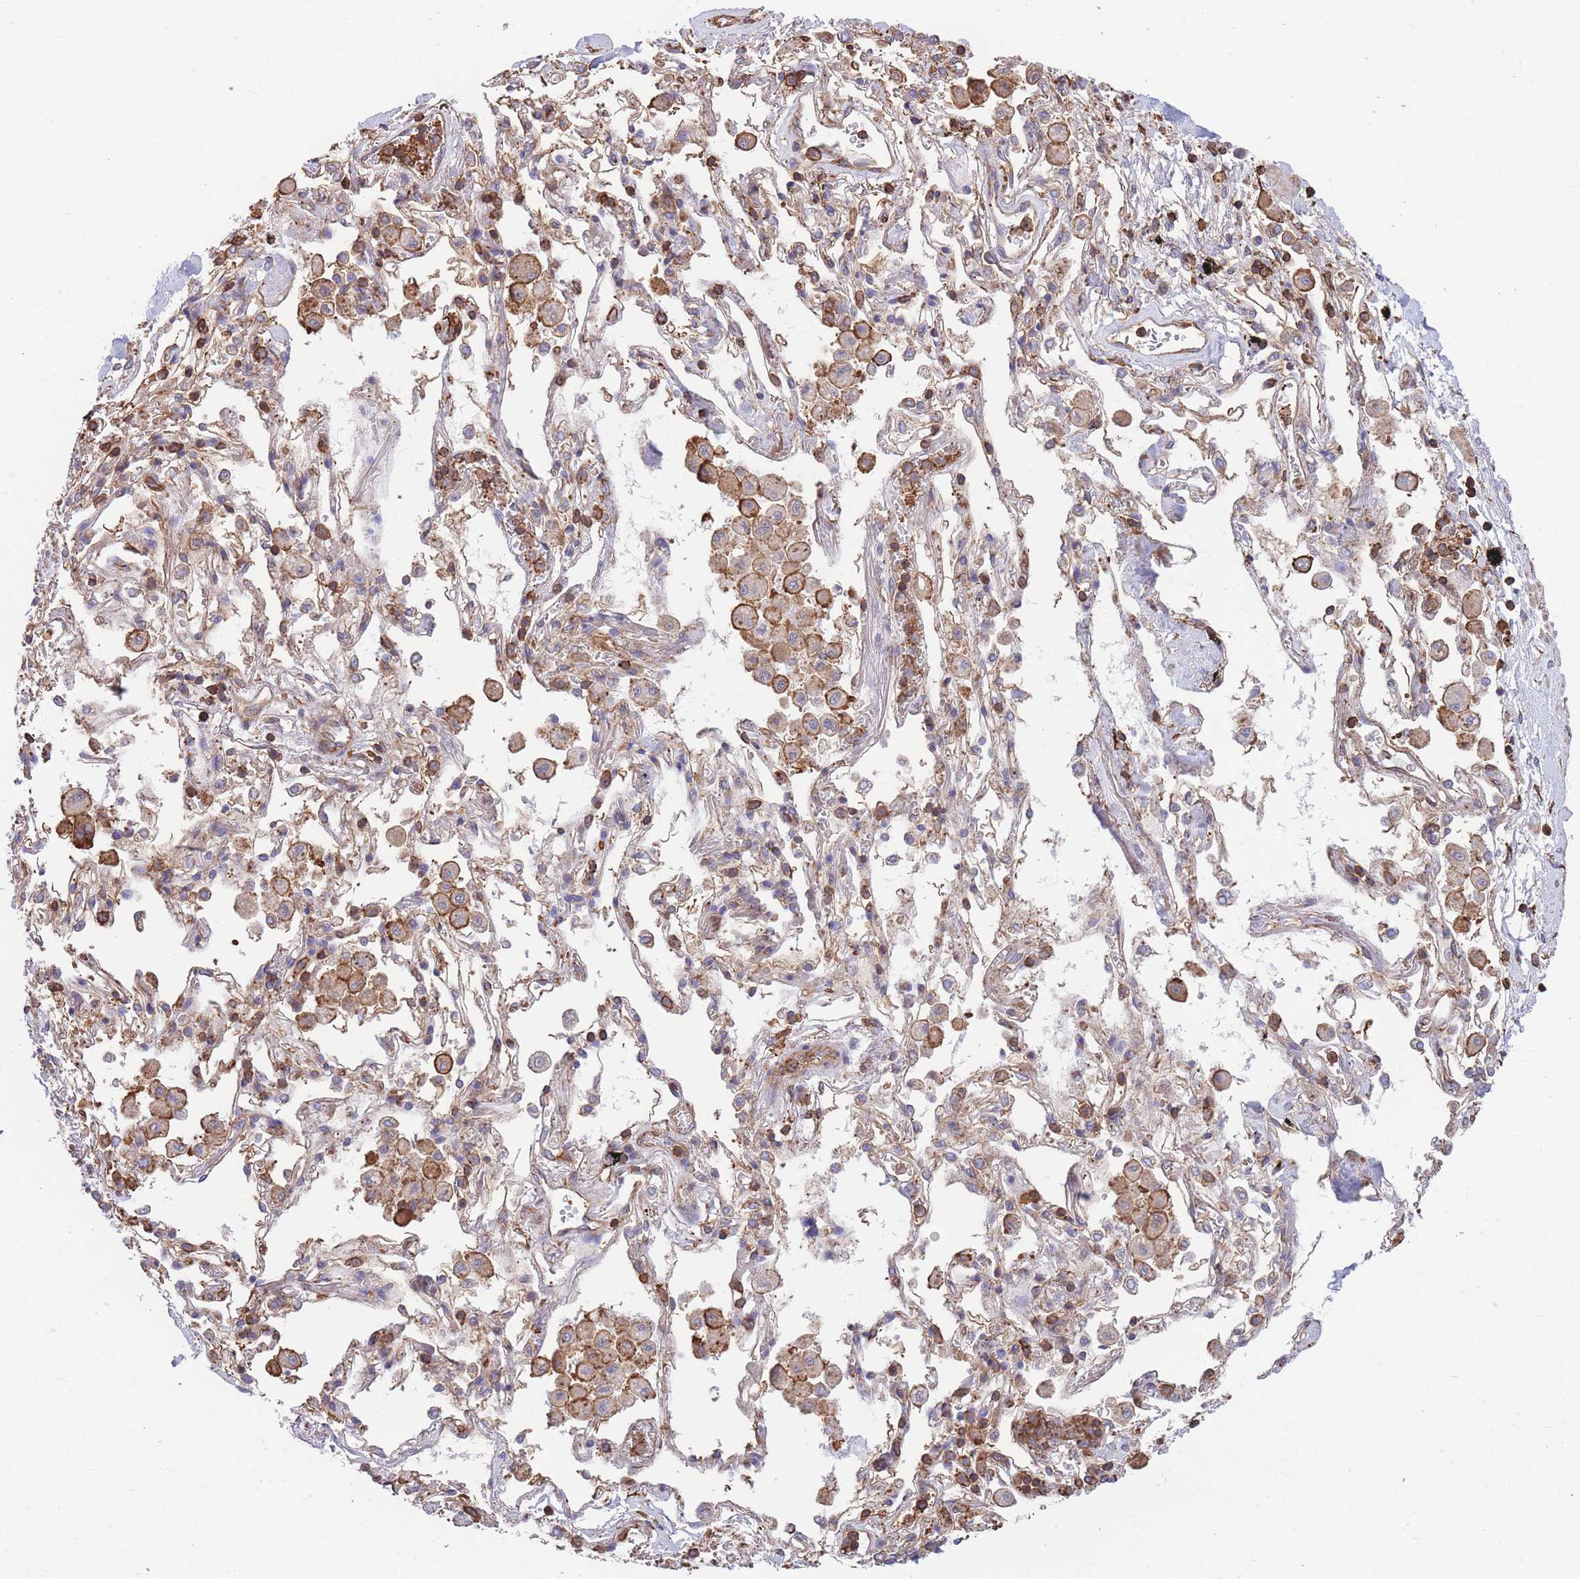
{"staining": {"intensity": "negative", "quantity": "none", "location": "none"}, "tissue": "adipose tissue", "cell_type": "Adipocytes", "image_type": "normal", "snomed": [{"axis": "morphology", "description": "Normal tissue, NOS"}, {"axis": "topography", "description": "Cartilage tissue"}], "caption": "An immunohistochemistry histopathology image of normal adipose tissue is shown. There is no staining in adipocytes of adipose tissue. The staining was performed using DAB (3,3'-diaminobenzidine) to visualize the protein expression in brown, while the nuclei were stained in blue with hematoxylin (Magnification: 20x).", "gene": "LRRN4CL", "patient": {"sex": "male", "age": 73}}